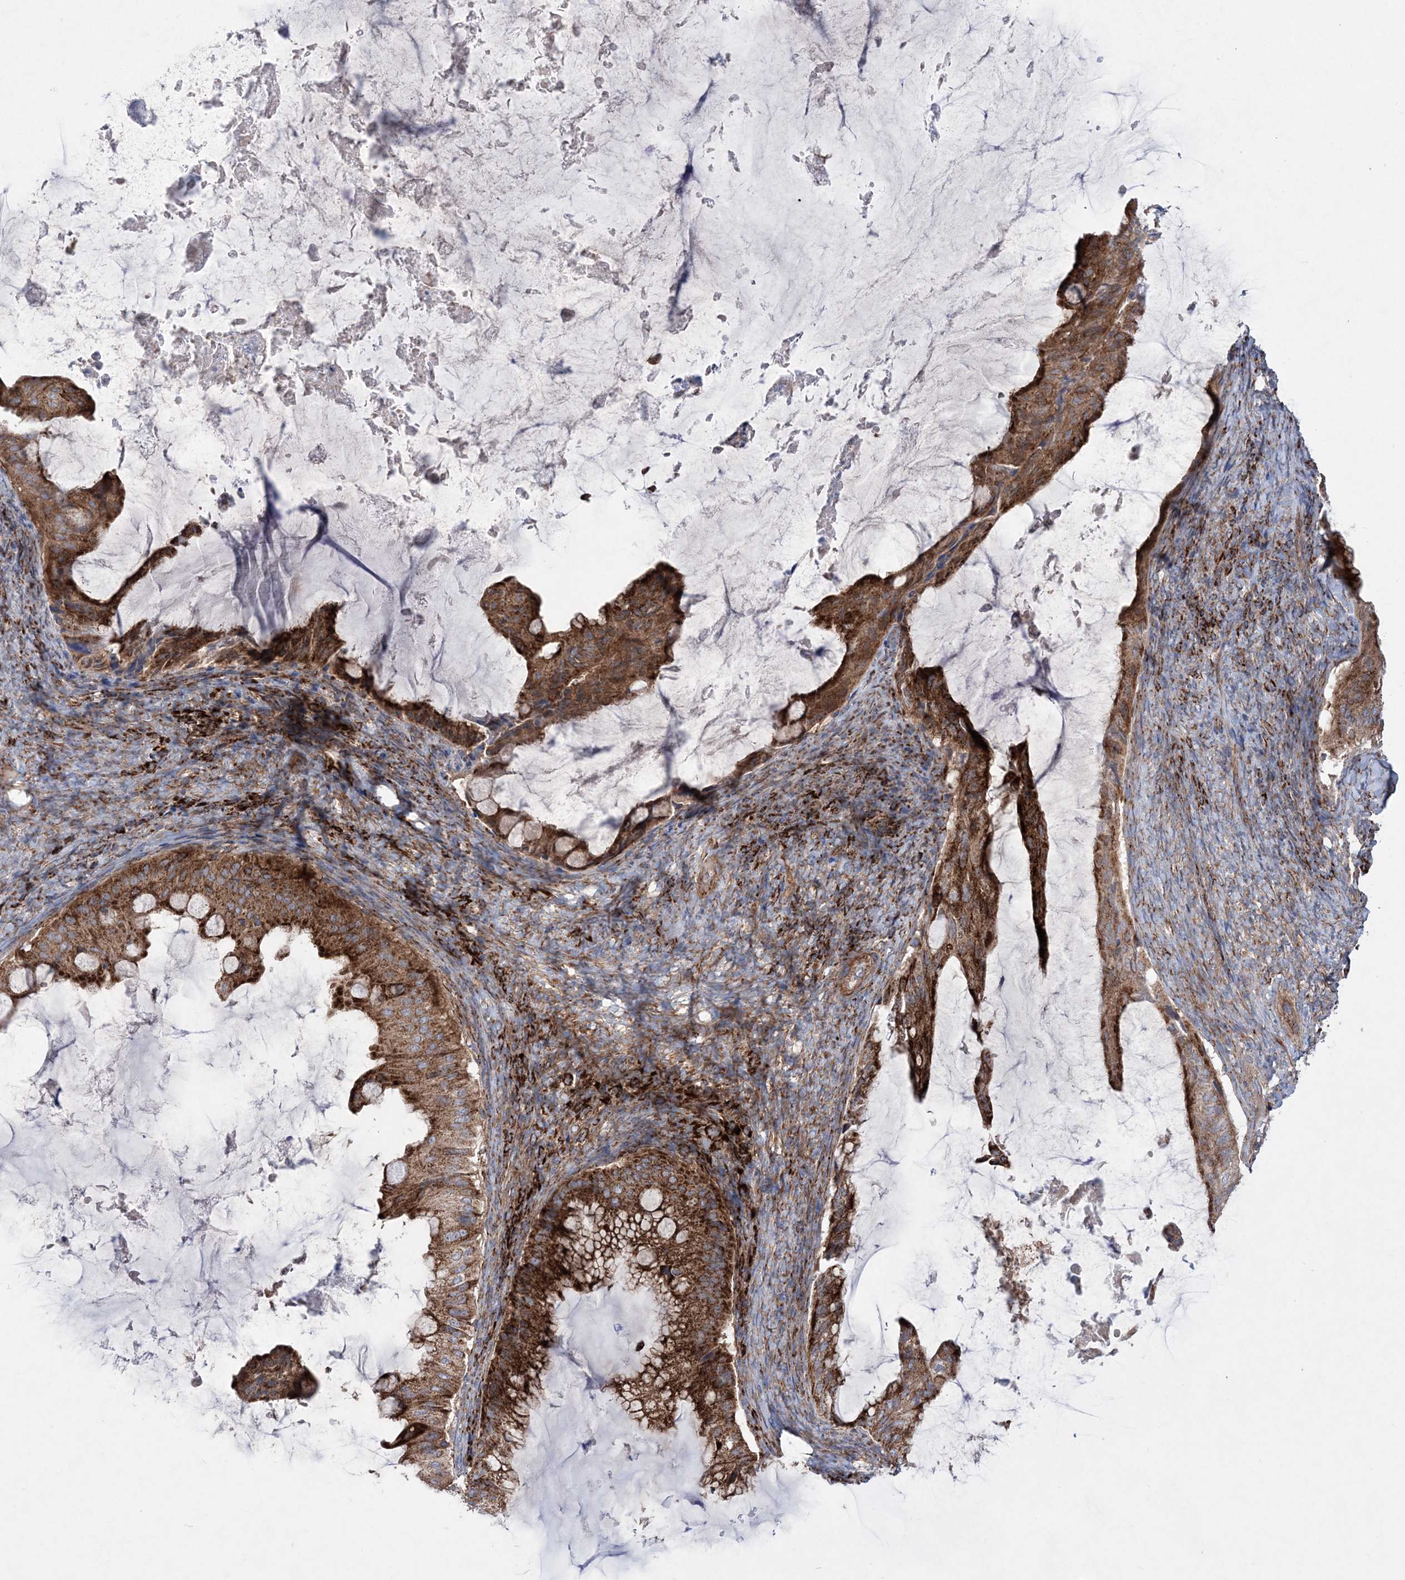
{"staining": {"intensity": "strong", "quantity": ">75%", "location": "cytoplasmic/membranous"}, "tissue": "ovarian cancer", "cell_type": "Tumor cells", "image_type": "cancer", "snomed": [{"axis": "morphology", "description": "Cystadenocarcinoma, mucinous, NOS"}, {"axis": "topography", "description": "Ovary"}], "caption": "Immunohistochemistry of ovarian cancer displays high levels of strong cytoplasmic/membranous positivity in approximately >75% of tumor cells.", "gene": "NGLY1", "patient": {"sex": "female", "age": 61}}